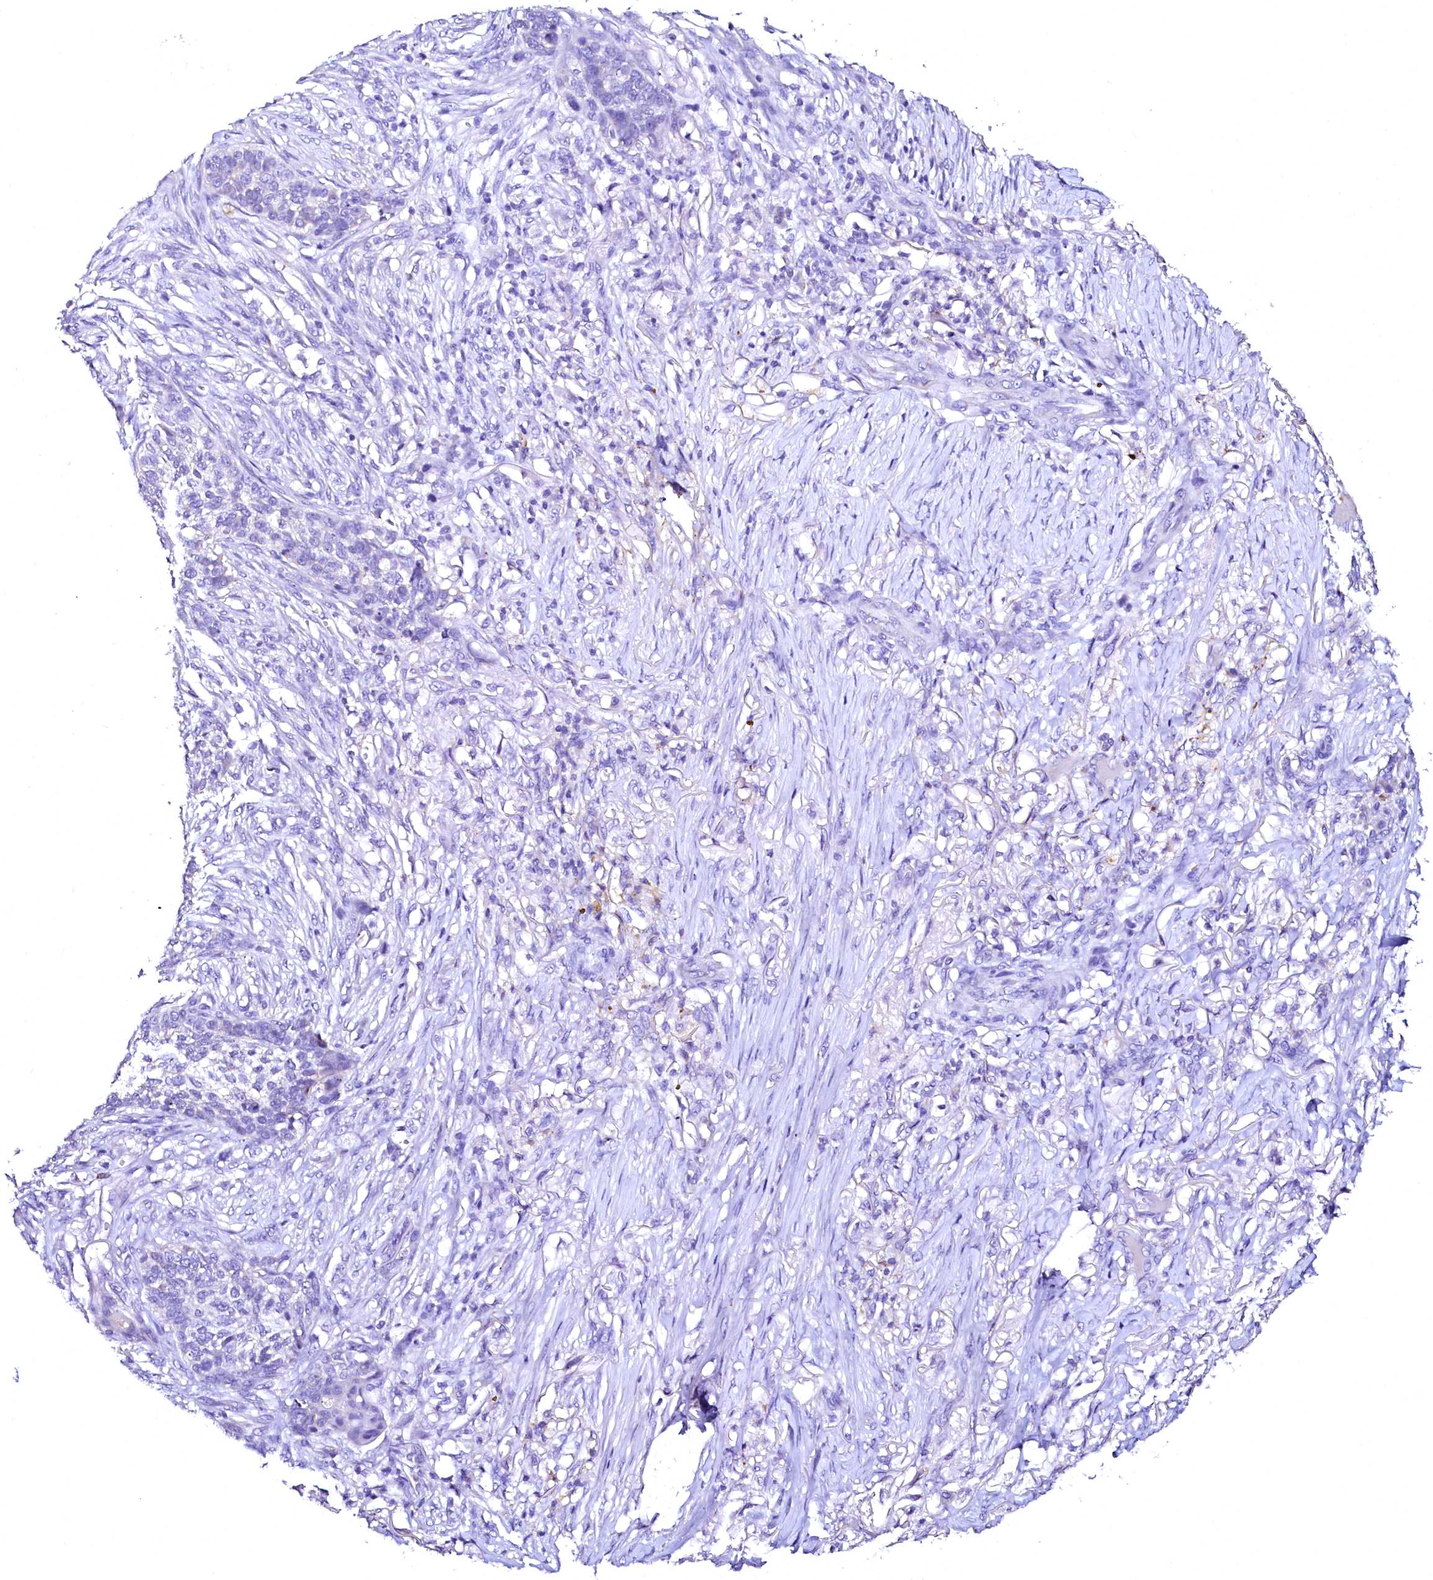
{"staining": {"intensity": "negative", "quantity": "none", "location": "none"}, "tissue": "skin cancer", "cell_type": "Tumor cells", "image_type": "cancer", "snomed": [{"axis": "morphology", "description": "Basal cell carcinoma"}, {"axis": "topography", "description": "Skin"}], "caption": "Skin cancer (basal cell carcinoma) was stained to show a protein in brown. There is no significant positivity in tumor cells.", "gene": "NALF1", "patient": {"sex": "male", "age": 85}}